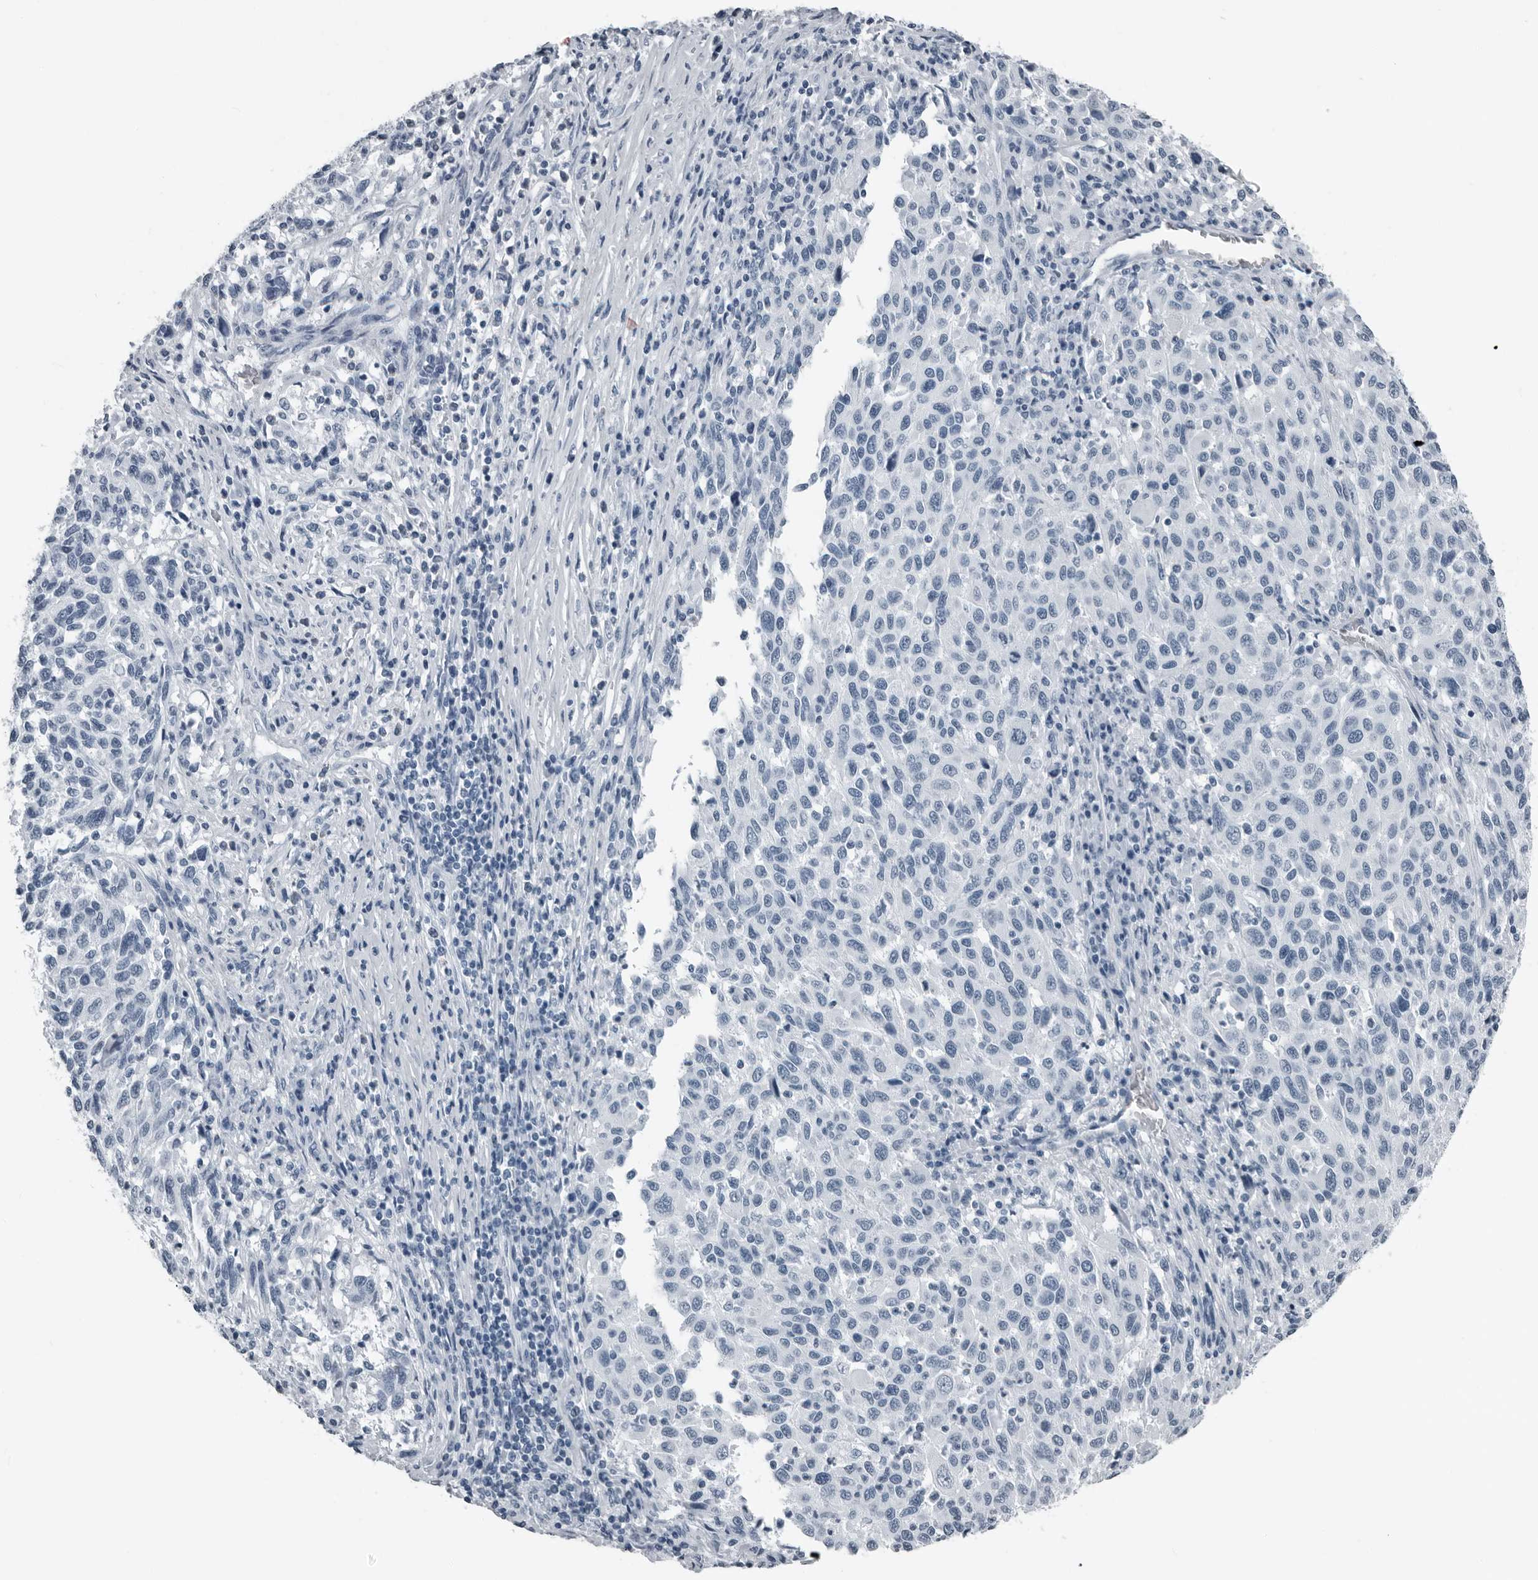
{"staining": {"intensity": "negative", "quantity": "none", "location": "none"}, "tissue": "melanoma", "cell_type": "Tumor cells", "image_type": "cancer", "snomed": [{"axis": "morphology", "description": "Malignant melanoma, Metastatic site"}, {"axis": "topography", "description": "Lymph node"}], "caption": "Malignant melanoma (metastatic site) was stained to show a protein in brown. There is no significant expression in tumor cells.", "gene": "PRSS1", "patient": {"sex": "male", "age": 61}}